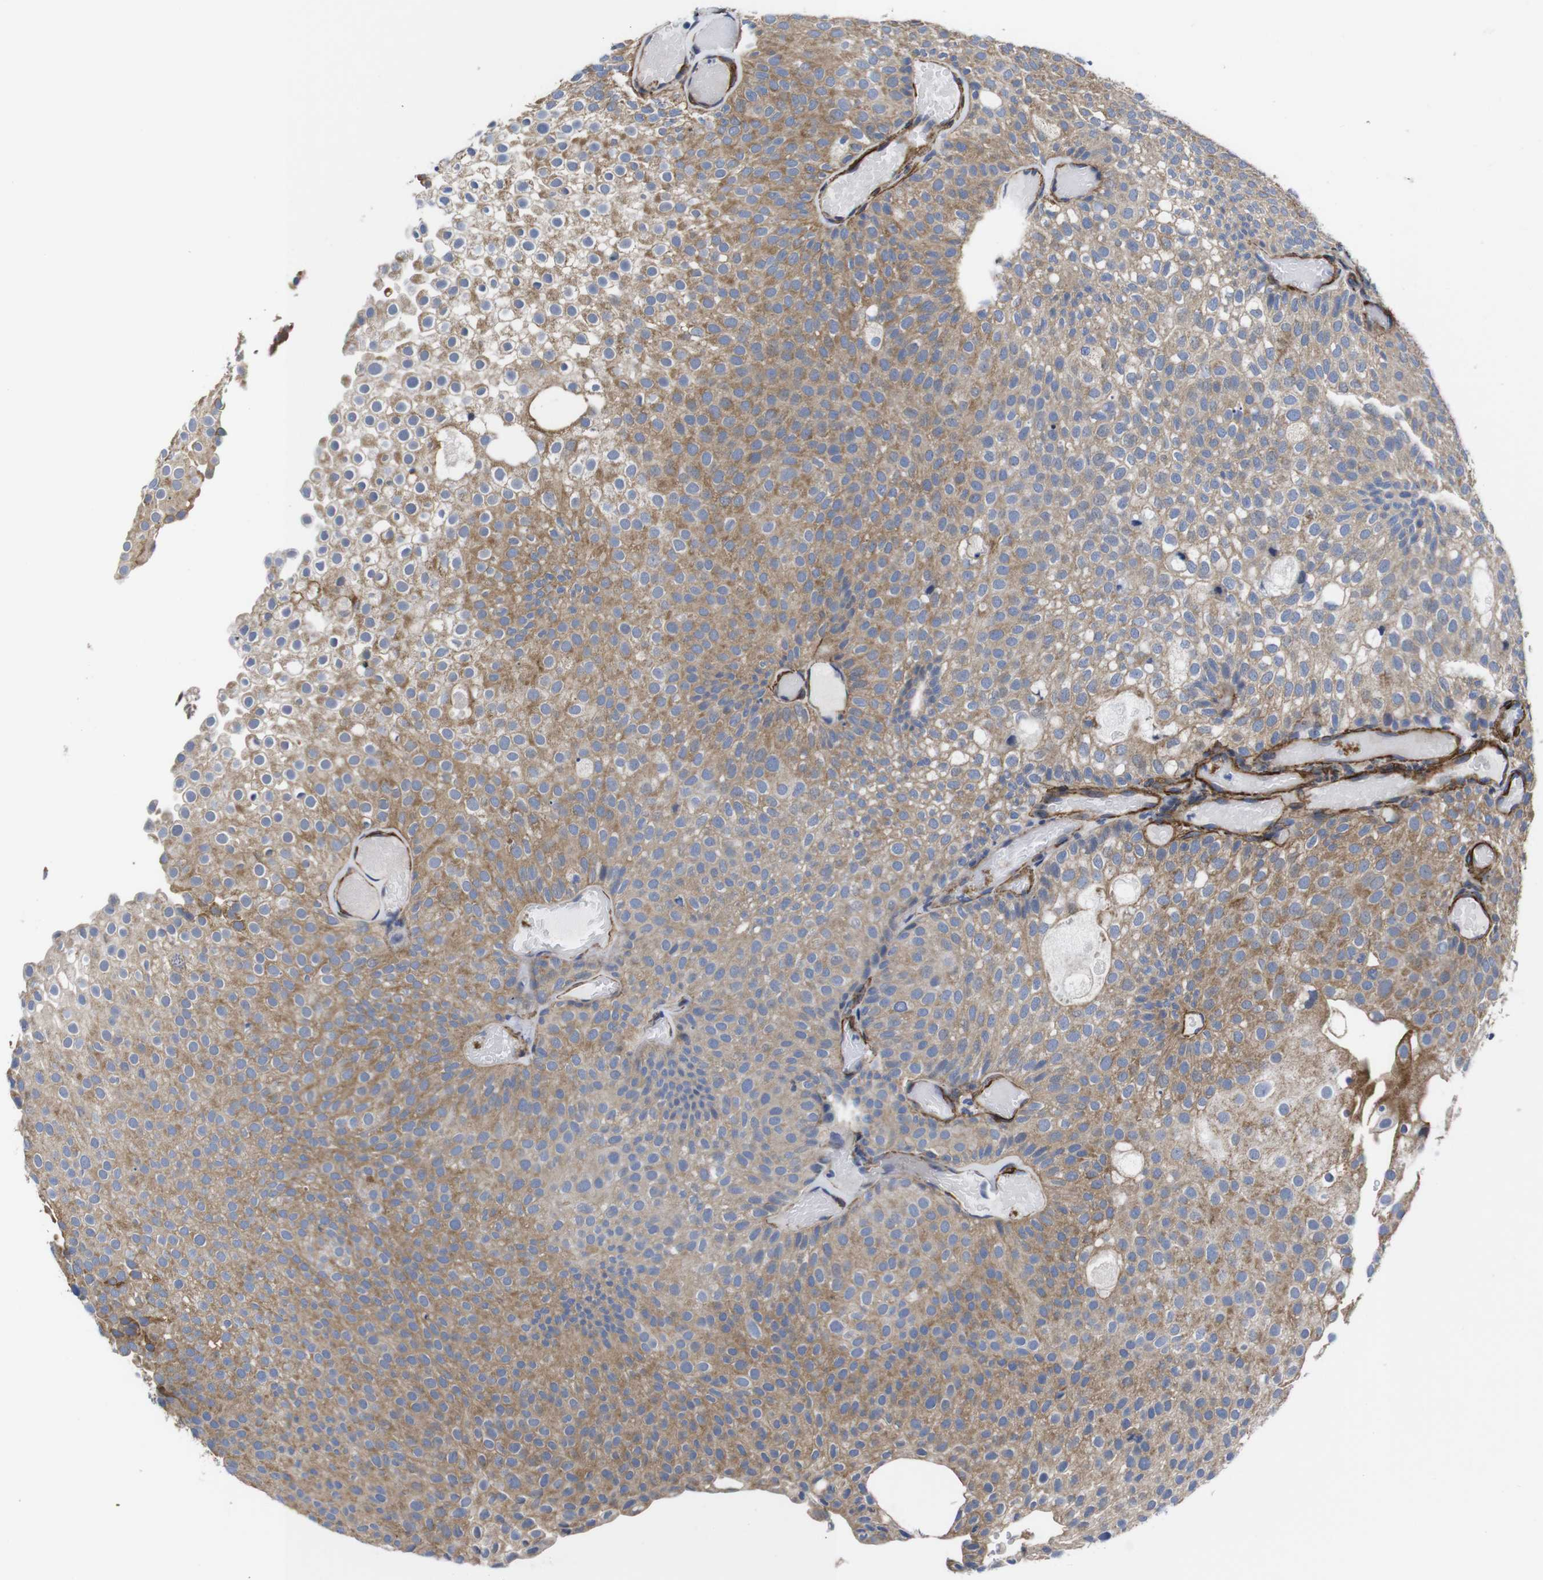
{"staining": {"intensity": "moderate", "quantity": ">75%", "location": "cytoplasmic/membranous"}, "tissue": "urothelial cancer", "cell_type": "Tumor cells", "image_type": "cancer", "snomed": [{"axis": "morphology", "description": "Urothelial carcinoma, Low grade"}, {"axis": "topography", "description": "Urinary bladder"}], "caption": "Low-grade urothelial carcinoma stained with DAB immunohistochemistry (IHC) shows medium levels of moderate cytoplasmic/membranous staining in approximately >75% of tumor cells.", "gene": "WNT10A", "patient": {"sex": "male", "age": 78}}